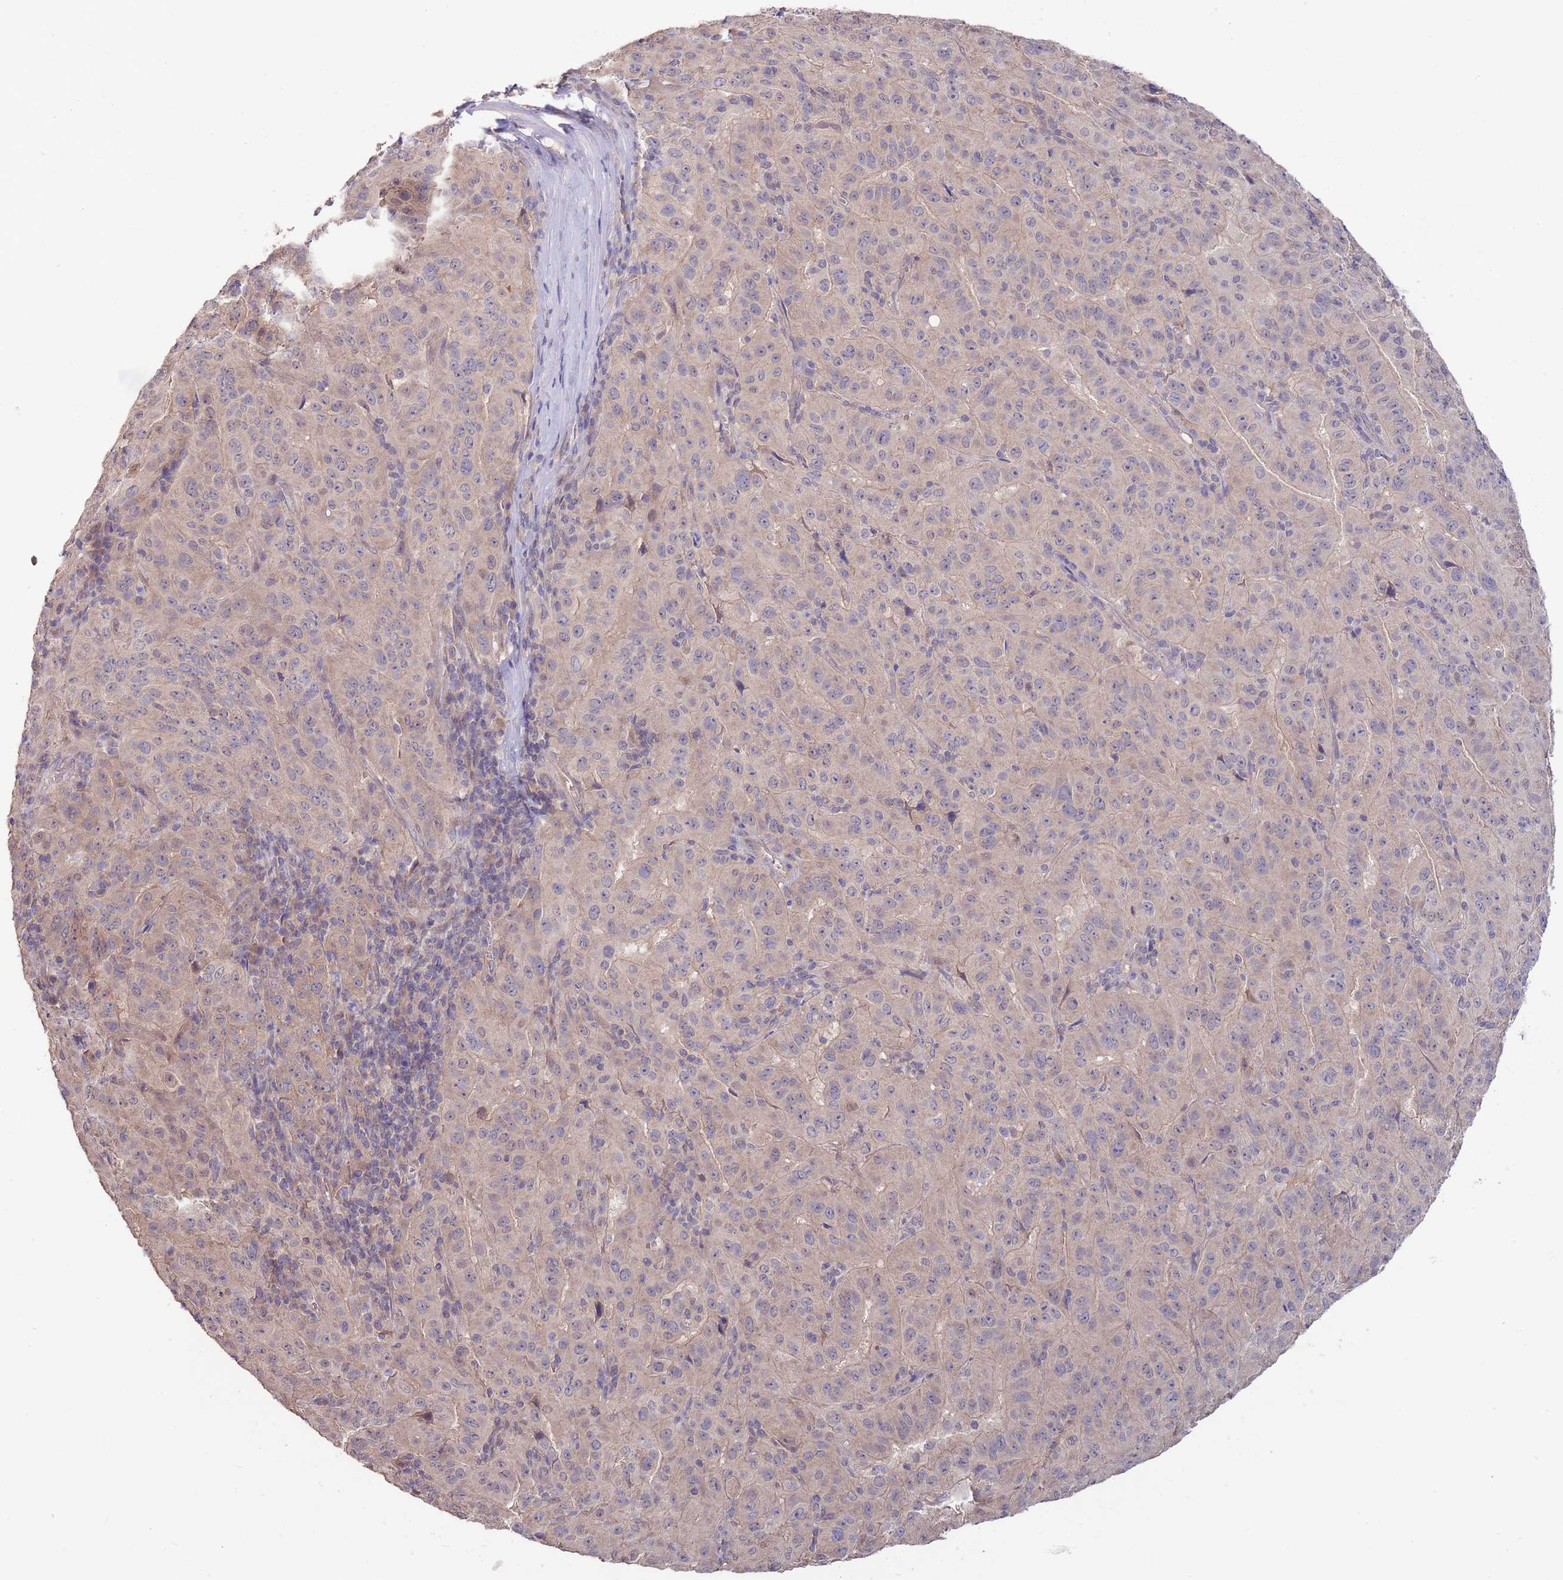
{"staining": {"intensity": "weak", "quantity": "25%-75%", "location": "cytoplasmic/membranous"}, "tissue": "pancreatic cancer", "cell_type": "Tumor cells", "image_type": "cancer", "snomed": [{"axis": "morphology", "description": "Adenocarcinoma, NOS"}, {"axis": "topography", "description": "Pancreas"}], "caption": "A micrograph of pancreatic adenocarcinoma stained for a protein demonstrates weak cytoplasmic/membranous brown staining in tumor cells.", "gene": "MARVELD2", "patient": {"sex": "male", "age": 63}}